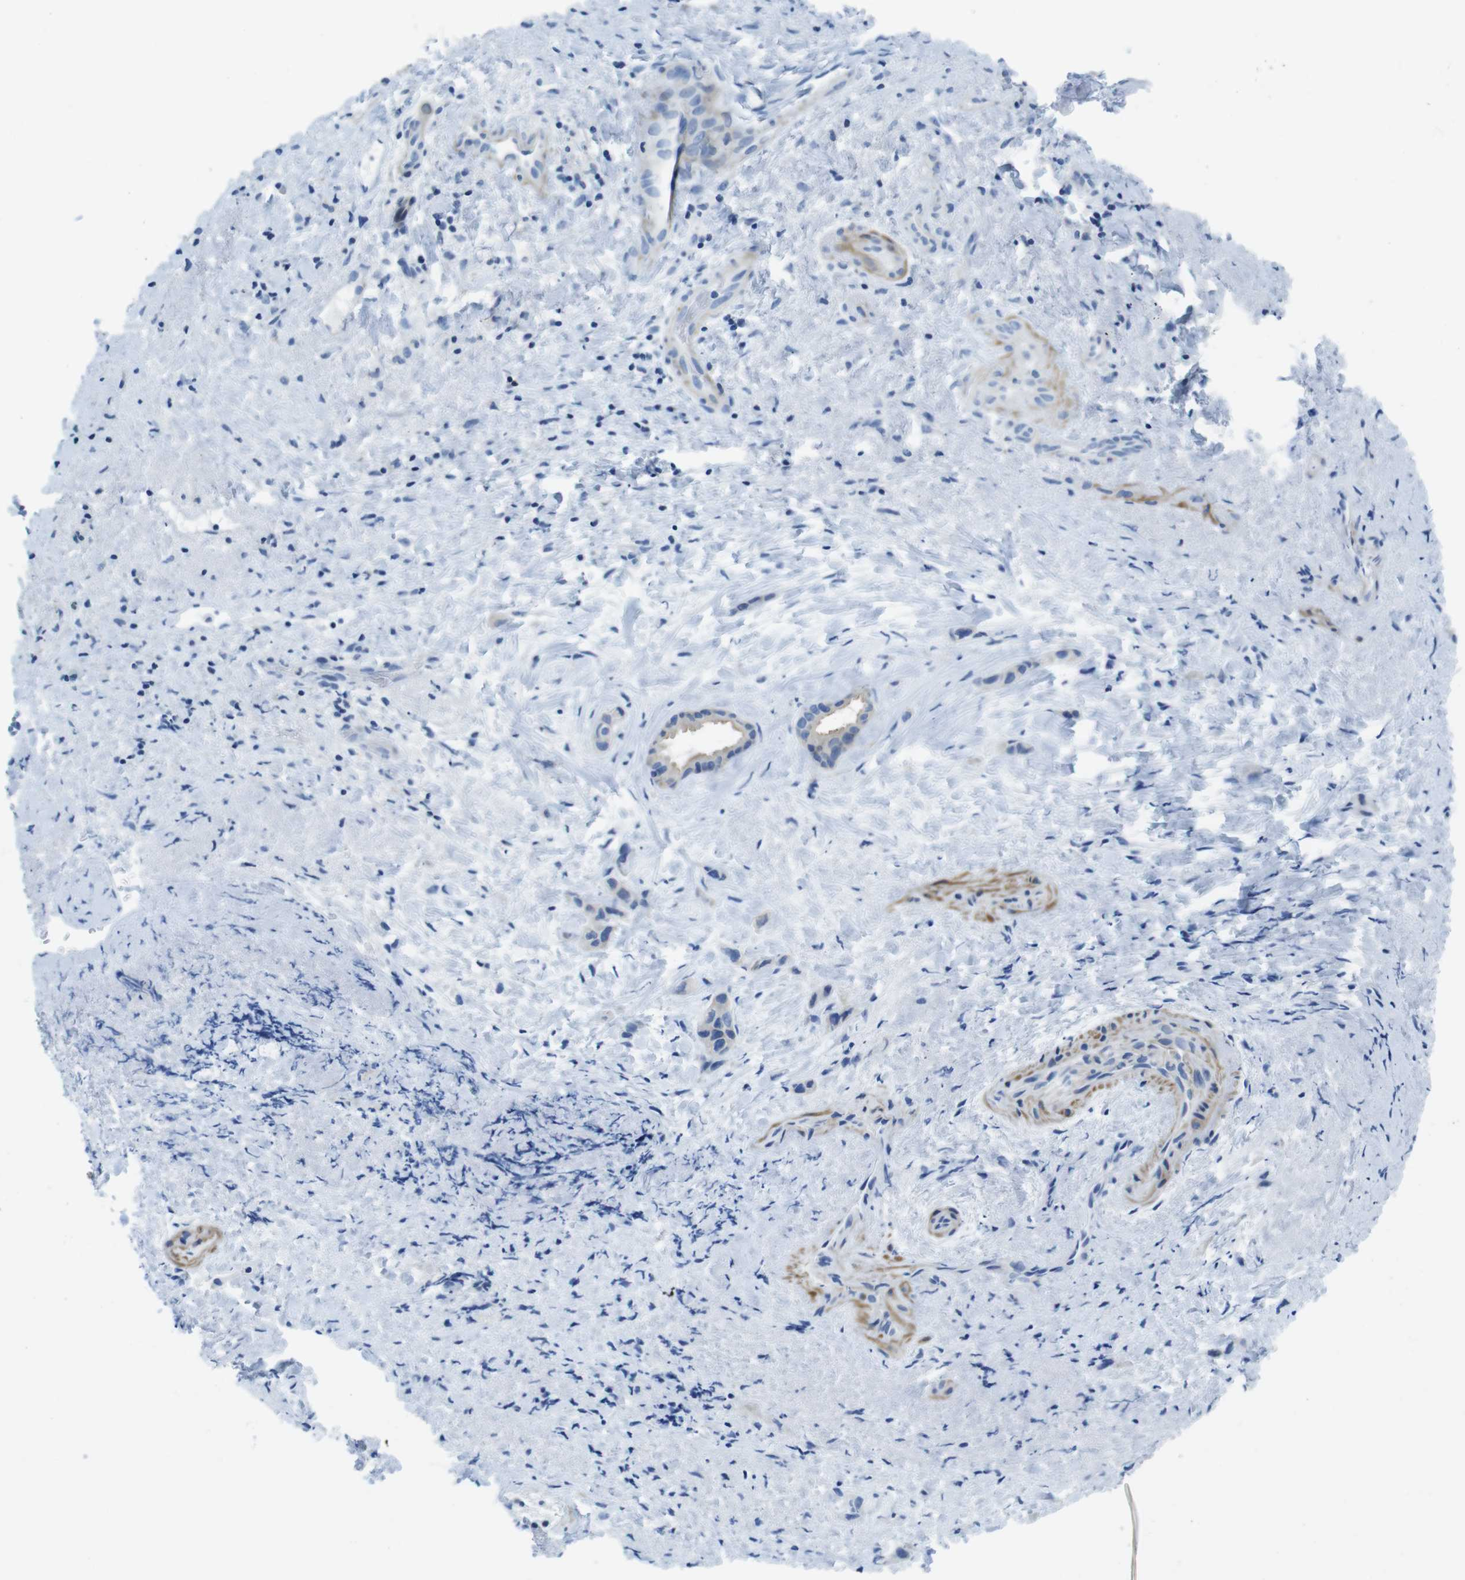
{"staining": {"intensity": "weak", "quantity": "<25%", "location": "cytoplasmic/membranous"}, "tissue": "liver cancer", "cell_type": "Tumor cells", "image_type": "cancer", "snomed": [{"axis": "morphology", "description": "Cholangiocarcinoma"}, {"axis": "topography", "description": "Liver"}], "caption": "Tumor cells are negative for brown protein staining in liver cancer. The staining was performed using DAB (3,3'-diaminobenzidine) to visualize the protein expression in brown, while the nuclei were stained in blue with hematoxylin (Magnification: 20x).", "gene": "ASIC5", "patient": {"sex": "female", "age": 65}}